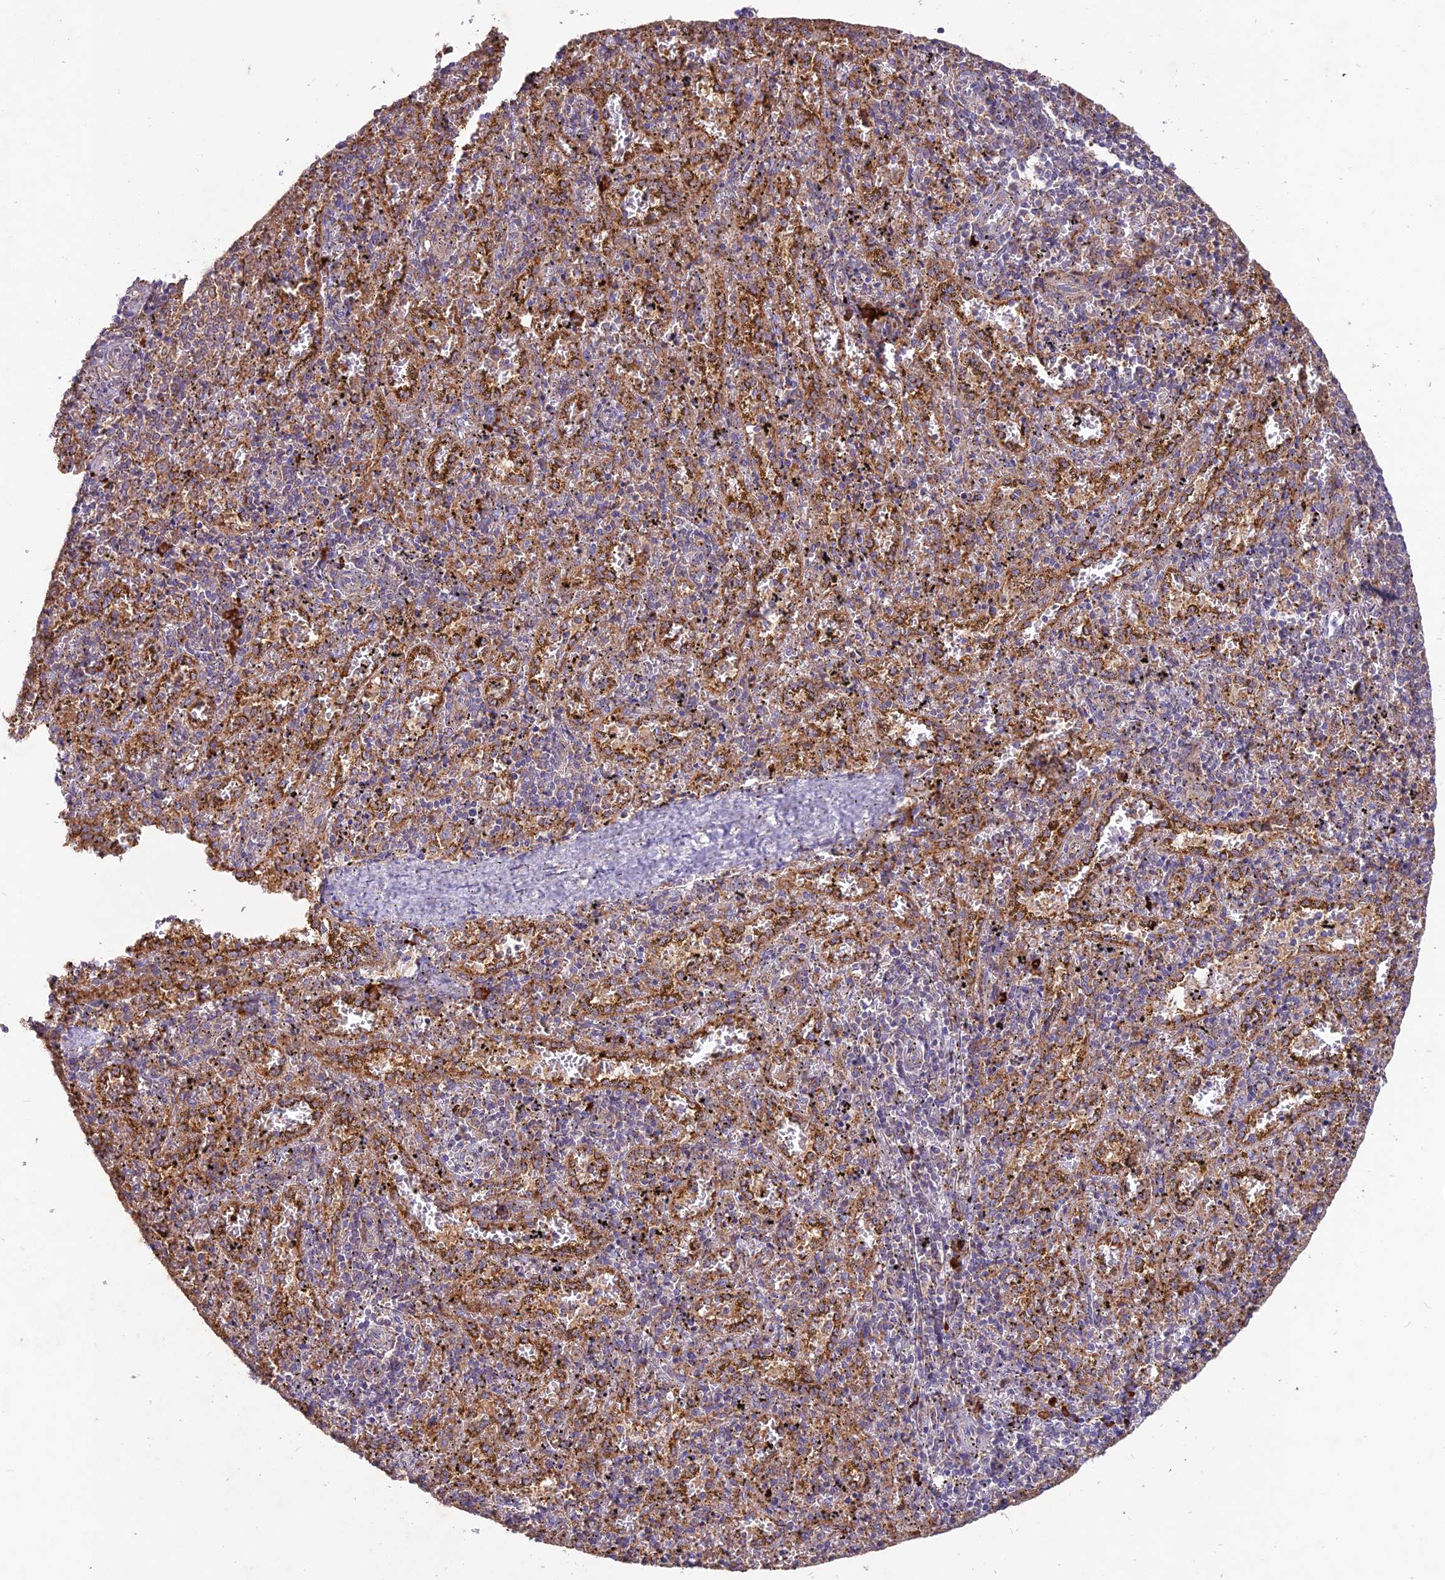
{"staining": {"intensity": "moderate", "quantity": "25%-75%", "location": "cytoplasmic/membranous"}, "tissue": "spleen", "cell_type": "Cells in red pulp", "image_type": "normal", "snomed": [{"axis": "morphology", "description": "Normal tissue, NOS"}, {"axis": "topography", "description": "Spleen"}], "caption": "Spleen stained with DAB IHC reveals medium levels of moderate cytoplasmic/membranous positivity in about 25%-75% of cells in red pulp.", "gene": "NXNL2", "patient": {"sex": "male", "age": 11}}